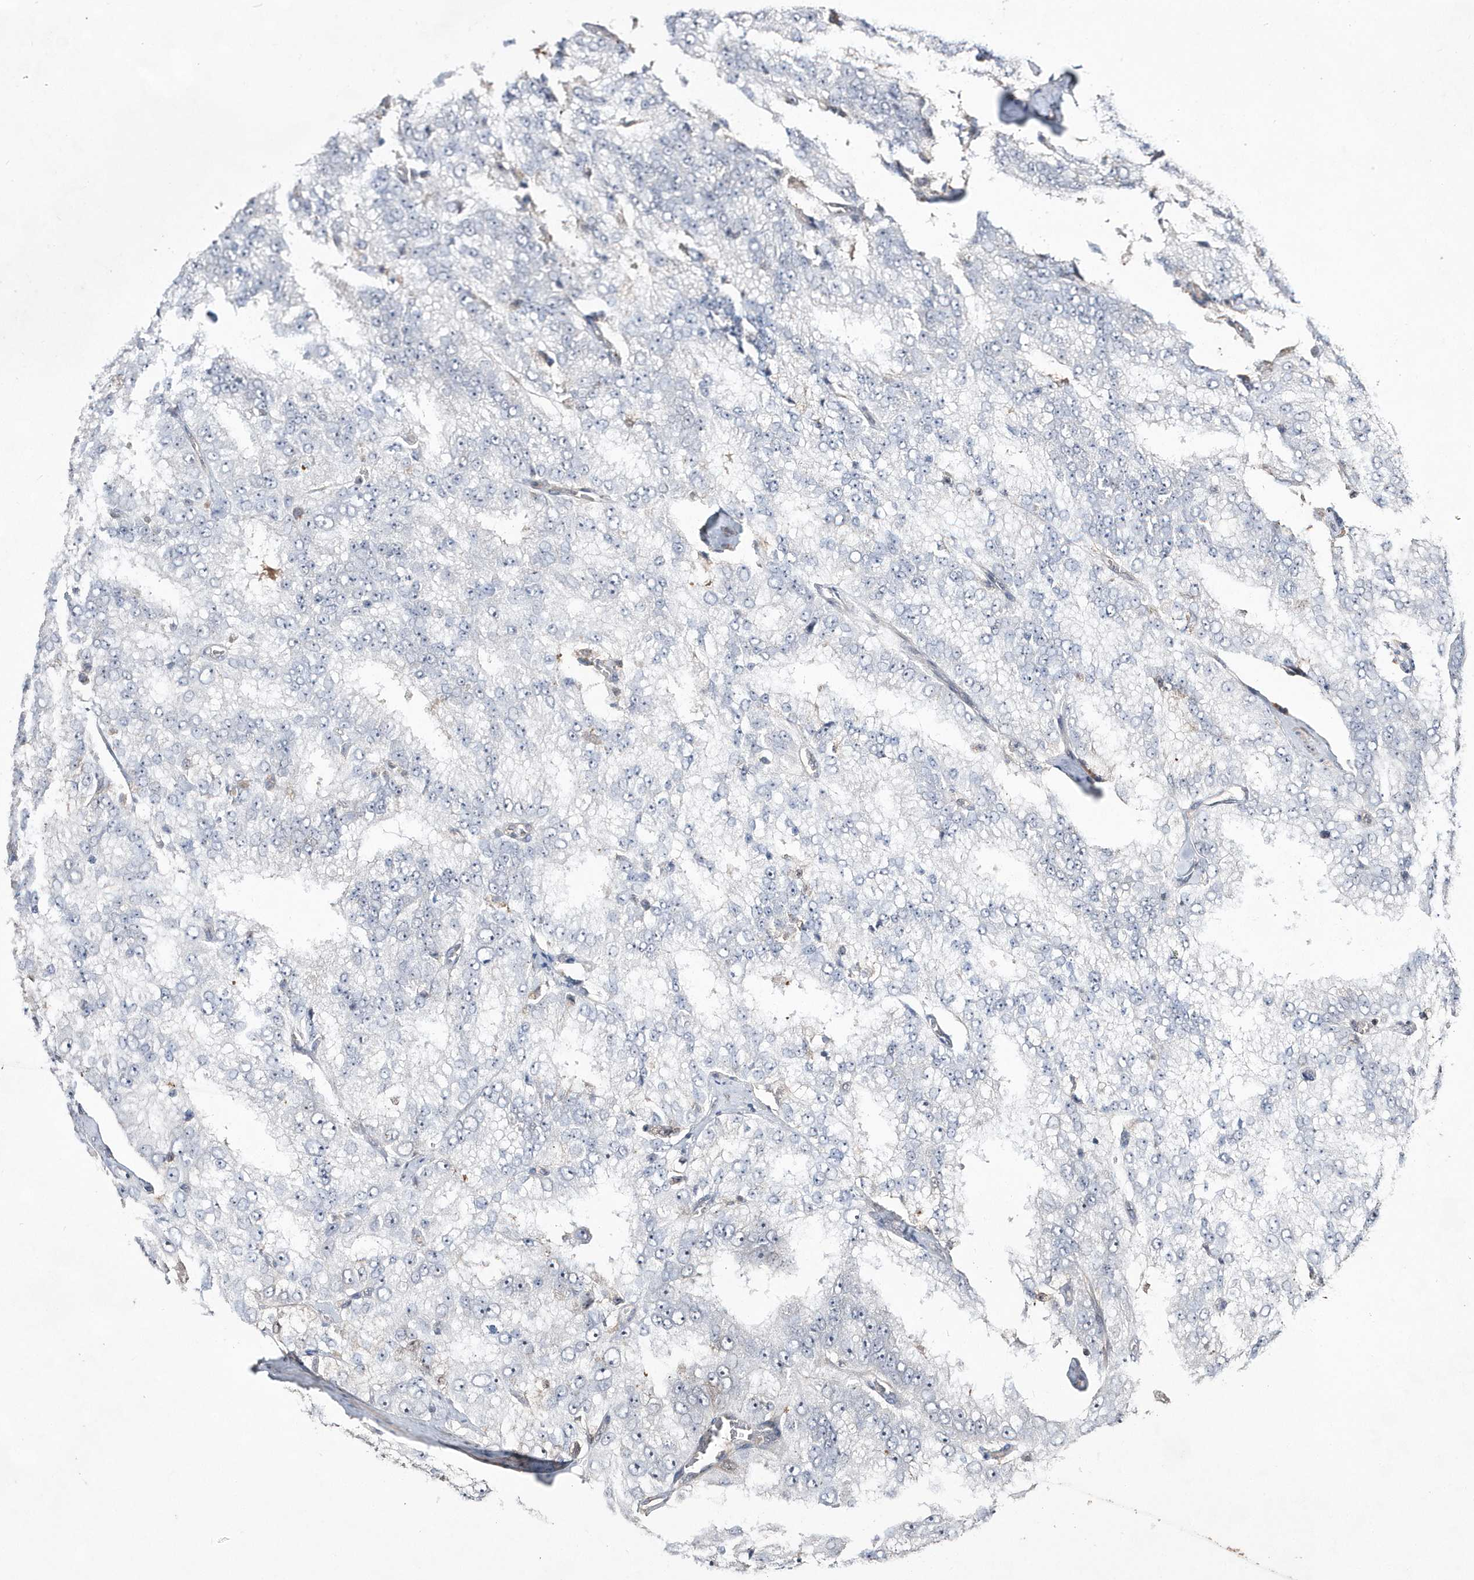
{"staining": {"intensity": "negative", "quantity": "none", "location": "none"}, "tissue": "prostate cancer", "cell_type": "Tumor cells", "image_type": "cancer", "snomed": [{"axis": "morphology", "description": "Adenocarcinoma, High grade"}, {"axis": "topography", "description": "Prostate"}], "caption": "DAB (3,3'-diaminobenzidine) immunohistochemical staining of human prostate cancer displays no significant staining in tumor cells.", "gene": "TMEM132B", "patient": {"sex": "male", "age": 58}}